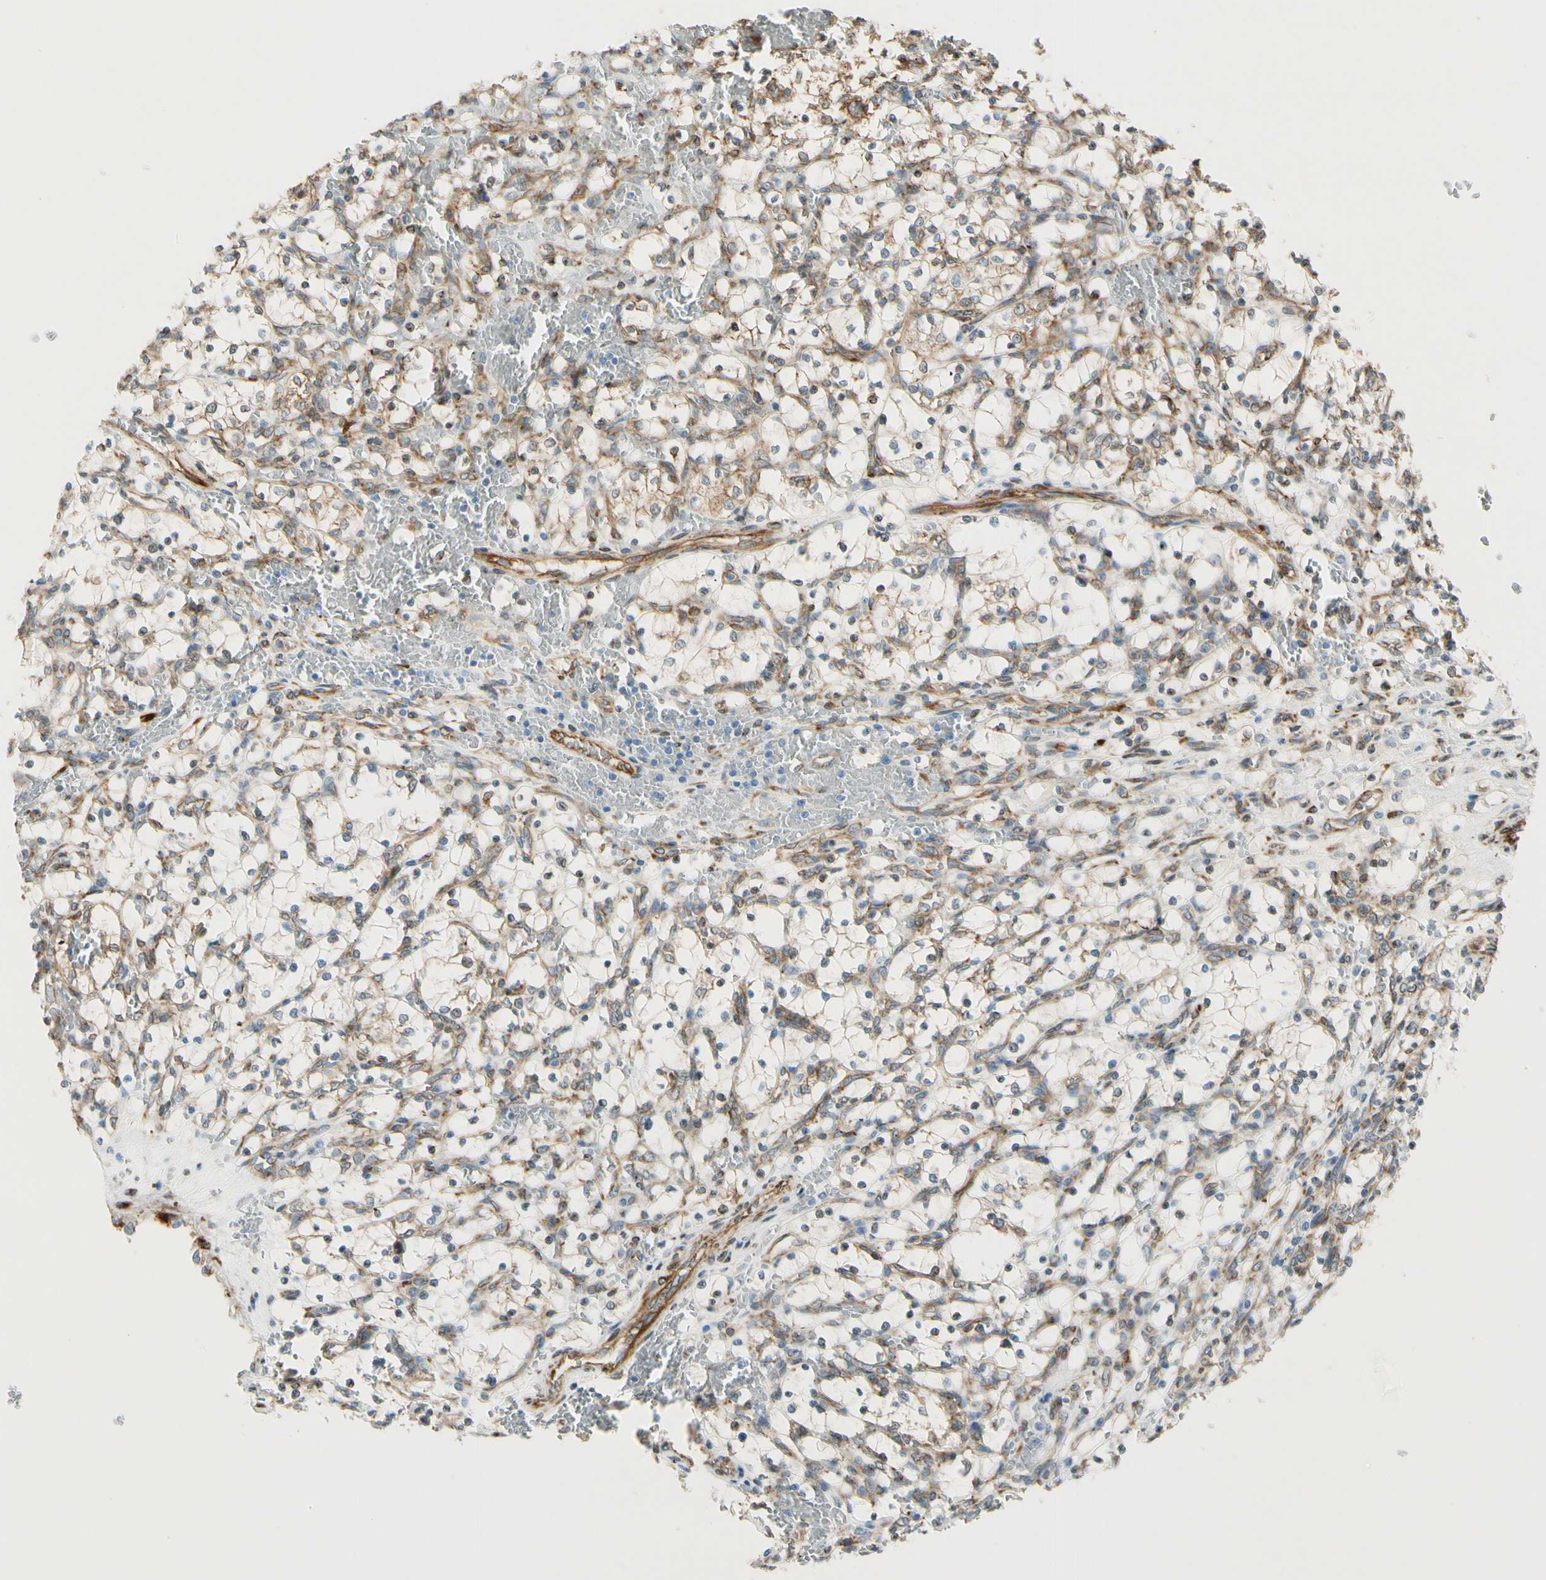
{"staining": {"intensity": "weak", "quantity": "<25%", "location": "cytoplasmic/membranous"}, "tissue": "renal cancer", "cell_type": "Tumor cells", "image_type": "cancer", "snomed": [{"axis": "morphology", "description": "Adenocarcinoma, NOS"}, {"axis": "topography", "description": "Kidney"}], "caption": "This is an immunohistochemistry (IHC) image of human renal adenocarcinoma. There is no positivity in tumor cells.", "gene": "FKBP7", "patient": {"sex": "female", "age": 69}}